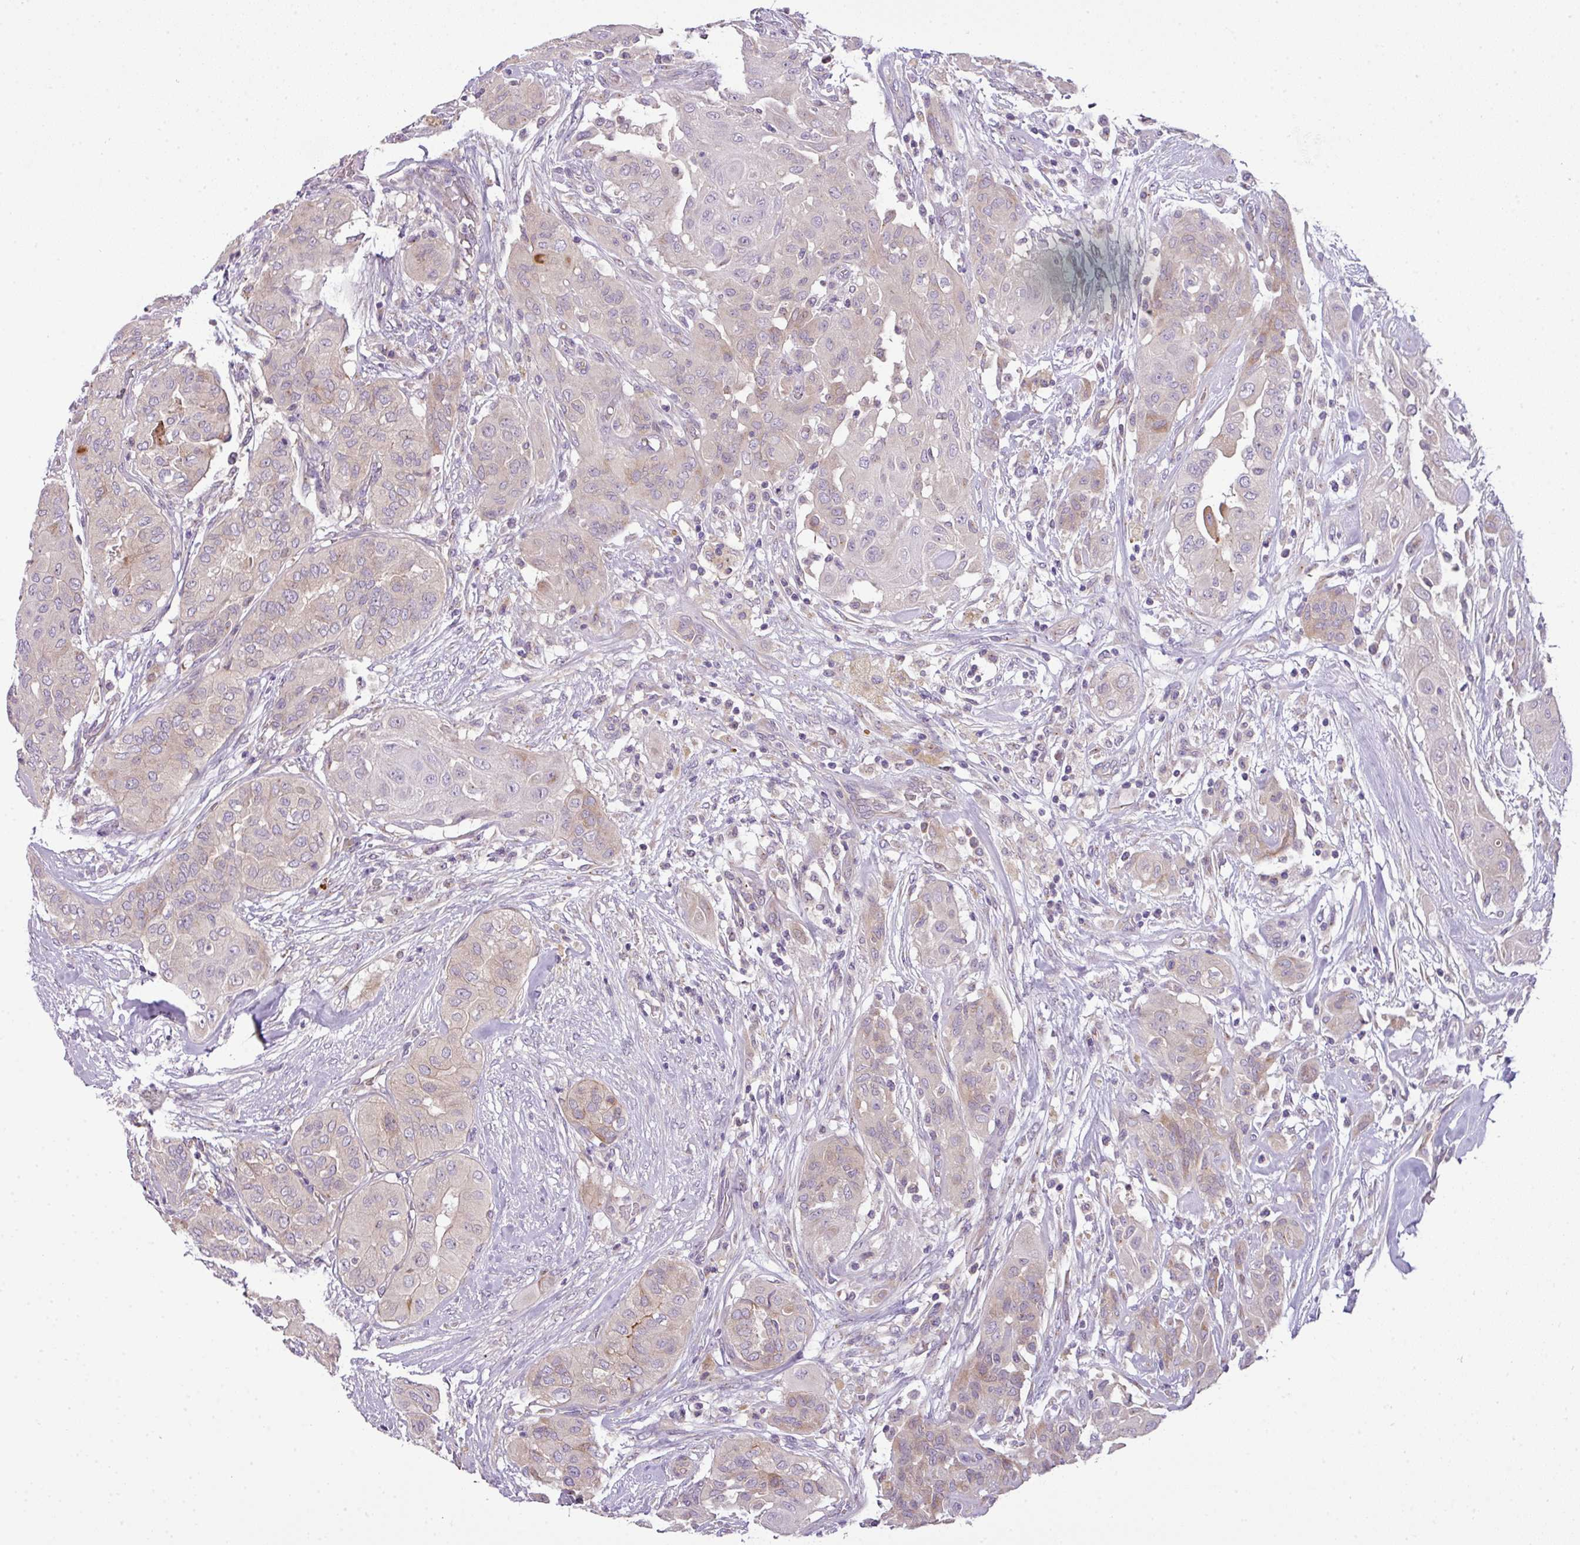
{"staining": {"intensity": "negative", "quantity": "none", "location": "none"}, "tissue": "thyroid cancer", "cell_type": "Tumor cells", "image_type": "cancer", "snomed": [{"axis": "morphology", "description": "Papillary adenocarcinoma, NOS"}, {"axis": "topography", "description": "Thyroid gland"}], "caption": "The immunohistochemistry (IHC) image has no significant expression in tumor cells of thyroid cancer (papillary adenocarcinoma) tissue.", "gene": "PIK3R5", "patient": {"sex": "female", "age": 59}}